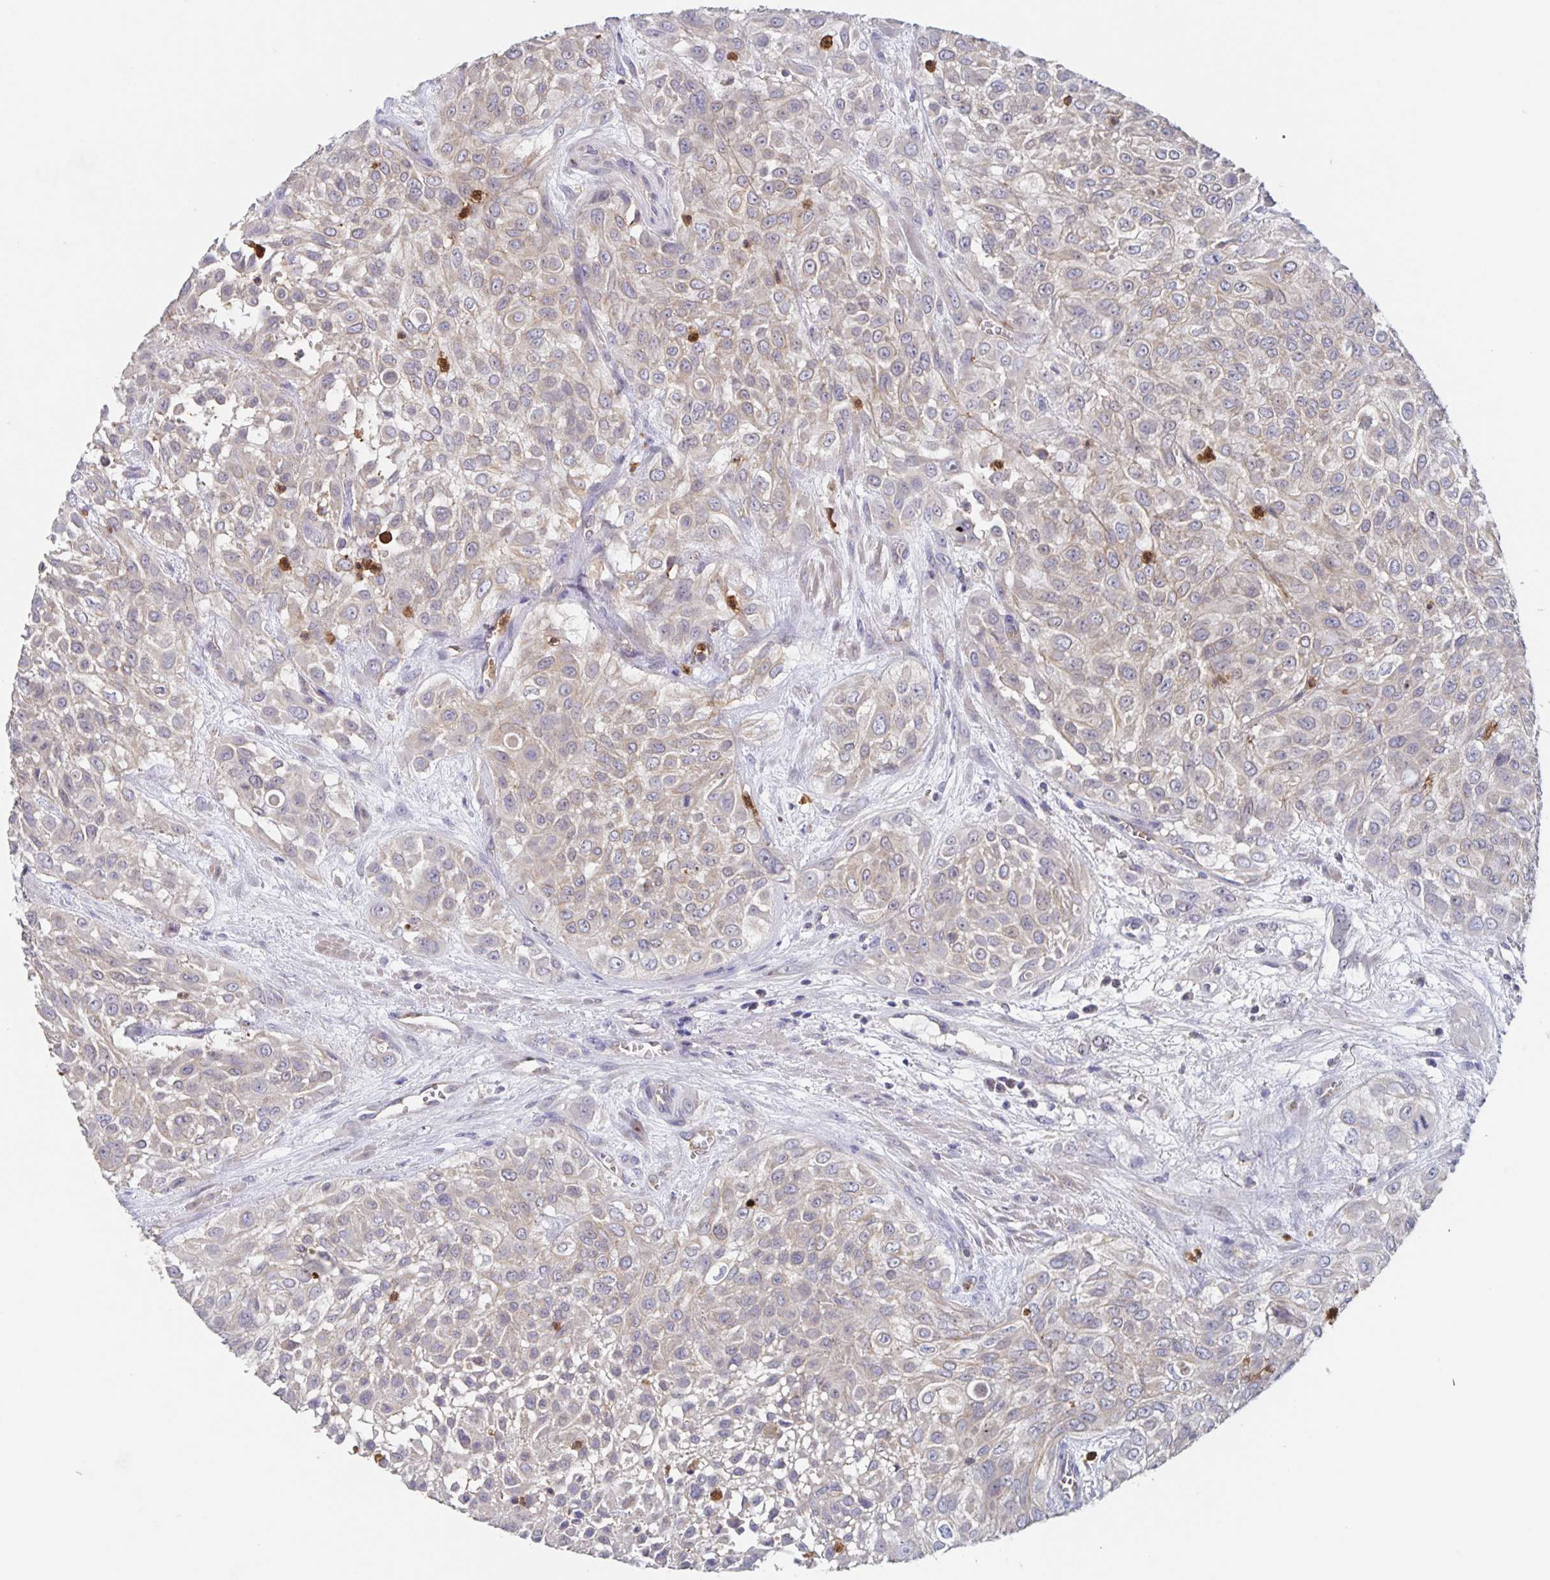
{"staining": {"intensity": "weak", "quantity": "25%-75%", "location": "cytoplasmic/membranous"}, "tissue": "urothelial cancer", "cell_type": "Tumor cells", "image_type": "cancer", "snomed": [{"axis": "morphology", "description": "Urothelial carcinoma, High grade"}, {"axis": "topography", "description": "Urinary bladder"}], "caption": "IHC (DAB) staining of urothelial carcinoma (high-grade) reveals weak cytoplasmic/membranous protein expression in about 25%-75% of tumor cells.", "gene": "CDC42BPG", "patient": {"sex": "male", "age": 57}}